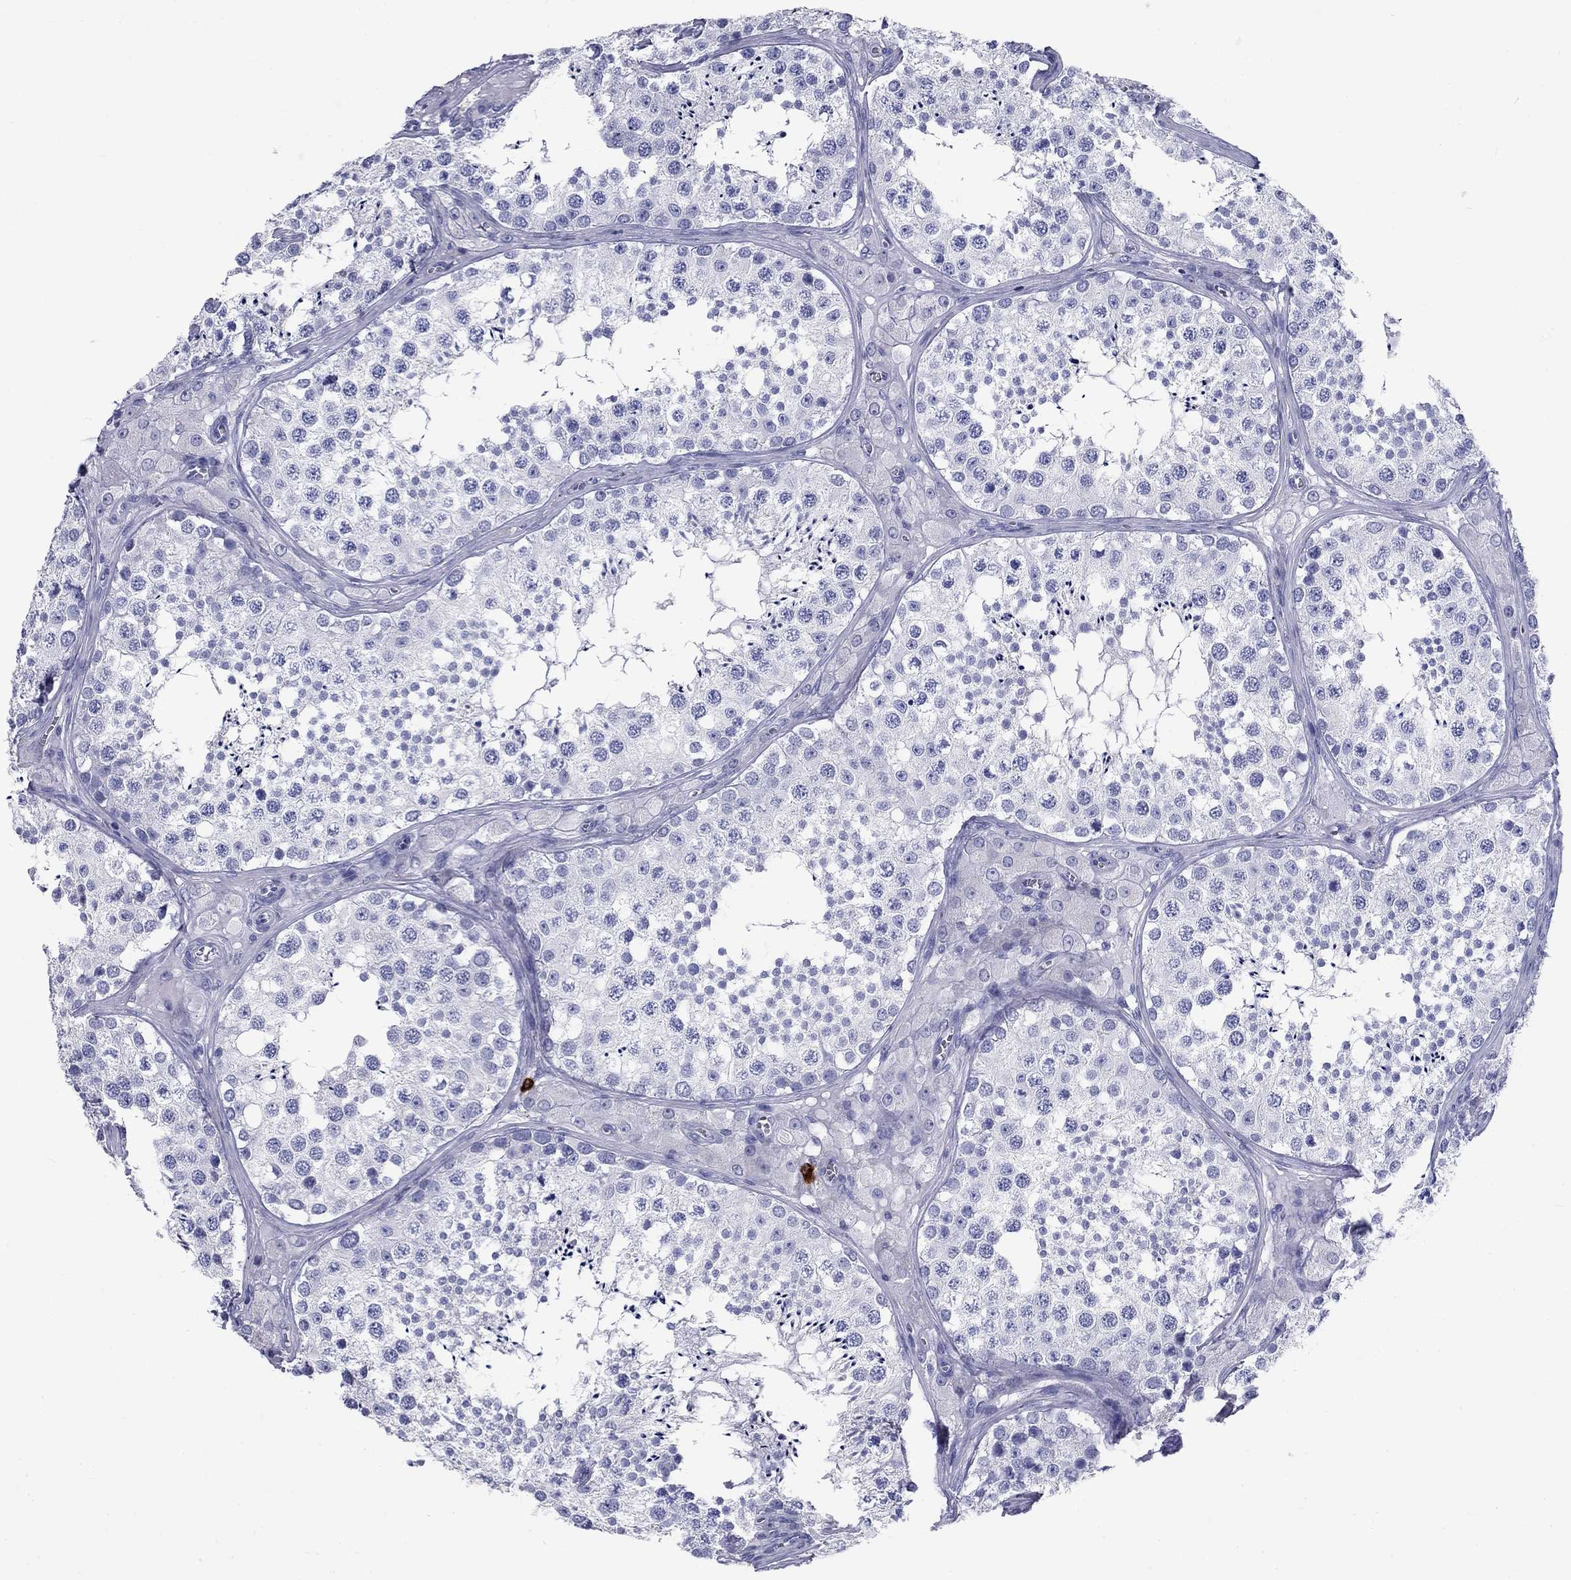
{"staining": {"intensity": "negative", "quantity": "none", "location": "none"}, "tissue": "testis", "cell_type": "Cells in seminiferous ducts", "image_type": "normal", "snomed": [{"axis": "morphology", "description": "Normal tissue, NOS"}, {"axis": "topography", "description": "Testis"}], "caption": "Immunohistochemistry (IHC) of benign testis displays no positivity in cells in seminiferous ducts.", "gene": "CD40LG", "patient": {"sex": "male", "age": 34}}